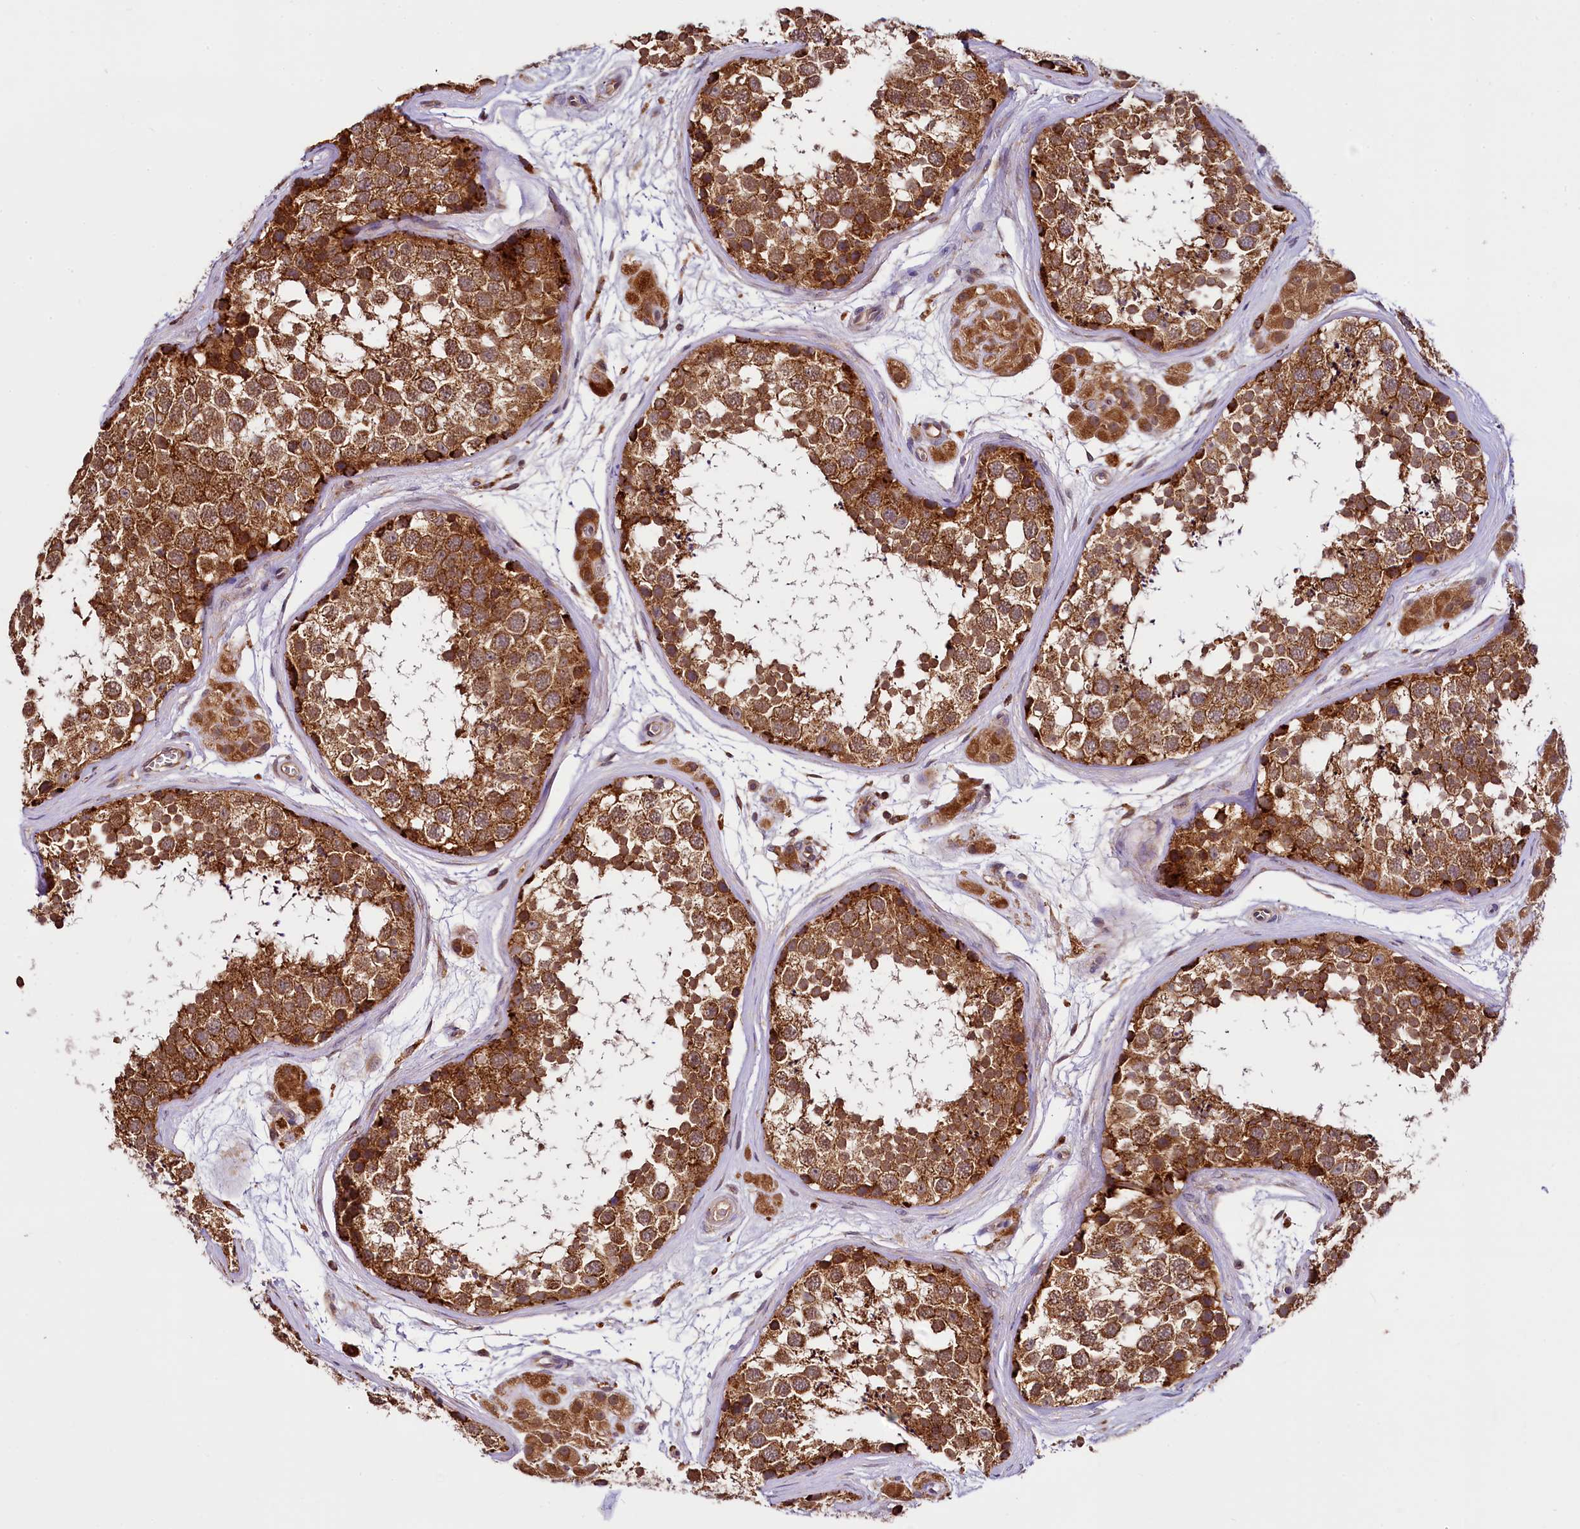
{"staining": {"intensity": "strong", "quantity": ">75%", "location": "cytoplasmic/membranous"}, "tissue": "testis", "cell_type": "Cells in seminiferous ducts", "image_type": "normal", "snomed": [{"axis": "morphology", "description": "Normal tissue, NOS"}, {"axis": "topography", "description": "Testis"}], "caption": "High-power microscopy captured an IHC photomicrograph of benign testis, revealing strong cytoplasmic/membranous expression in approximately >75% of cells in seminiferous ducts. Using DAB (3,3'-diaminobenzidine) (brown) and hematoxylin (blue) stains, captured at high magnification using brightfield microscopy.", "gene": "UFM1", "patient": {"sex": "male", "age": 56}}